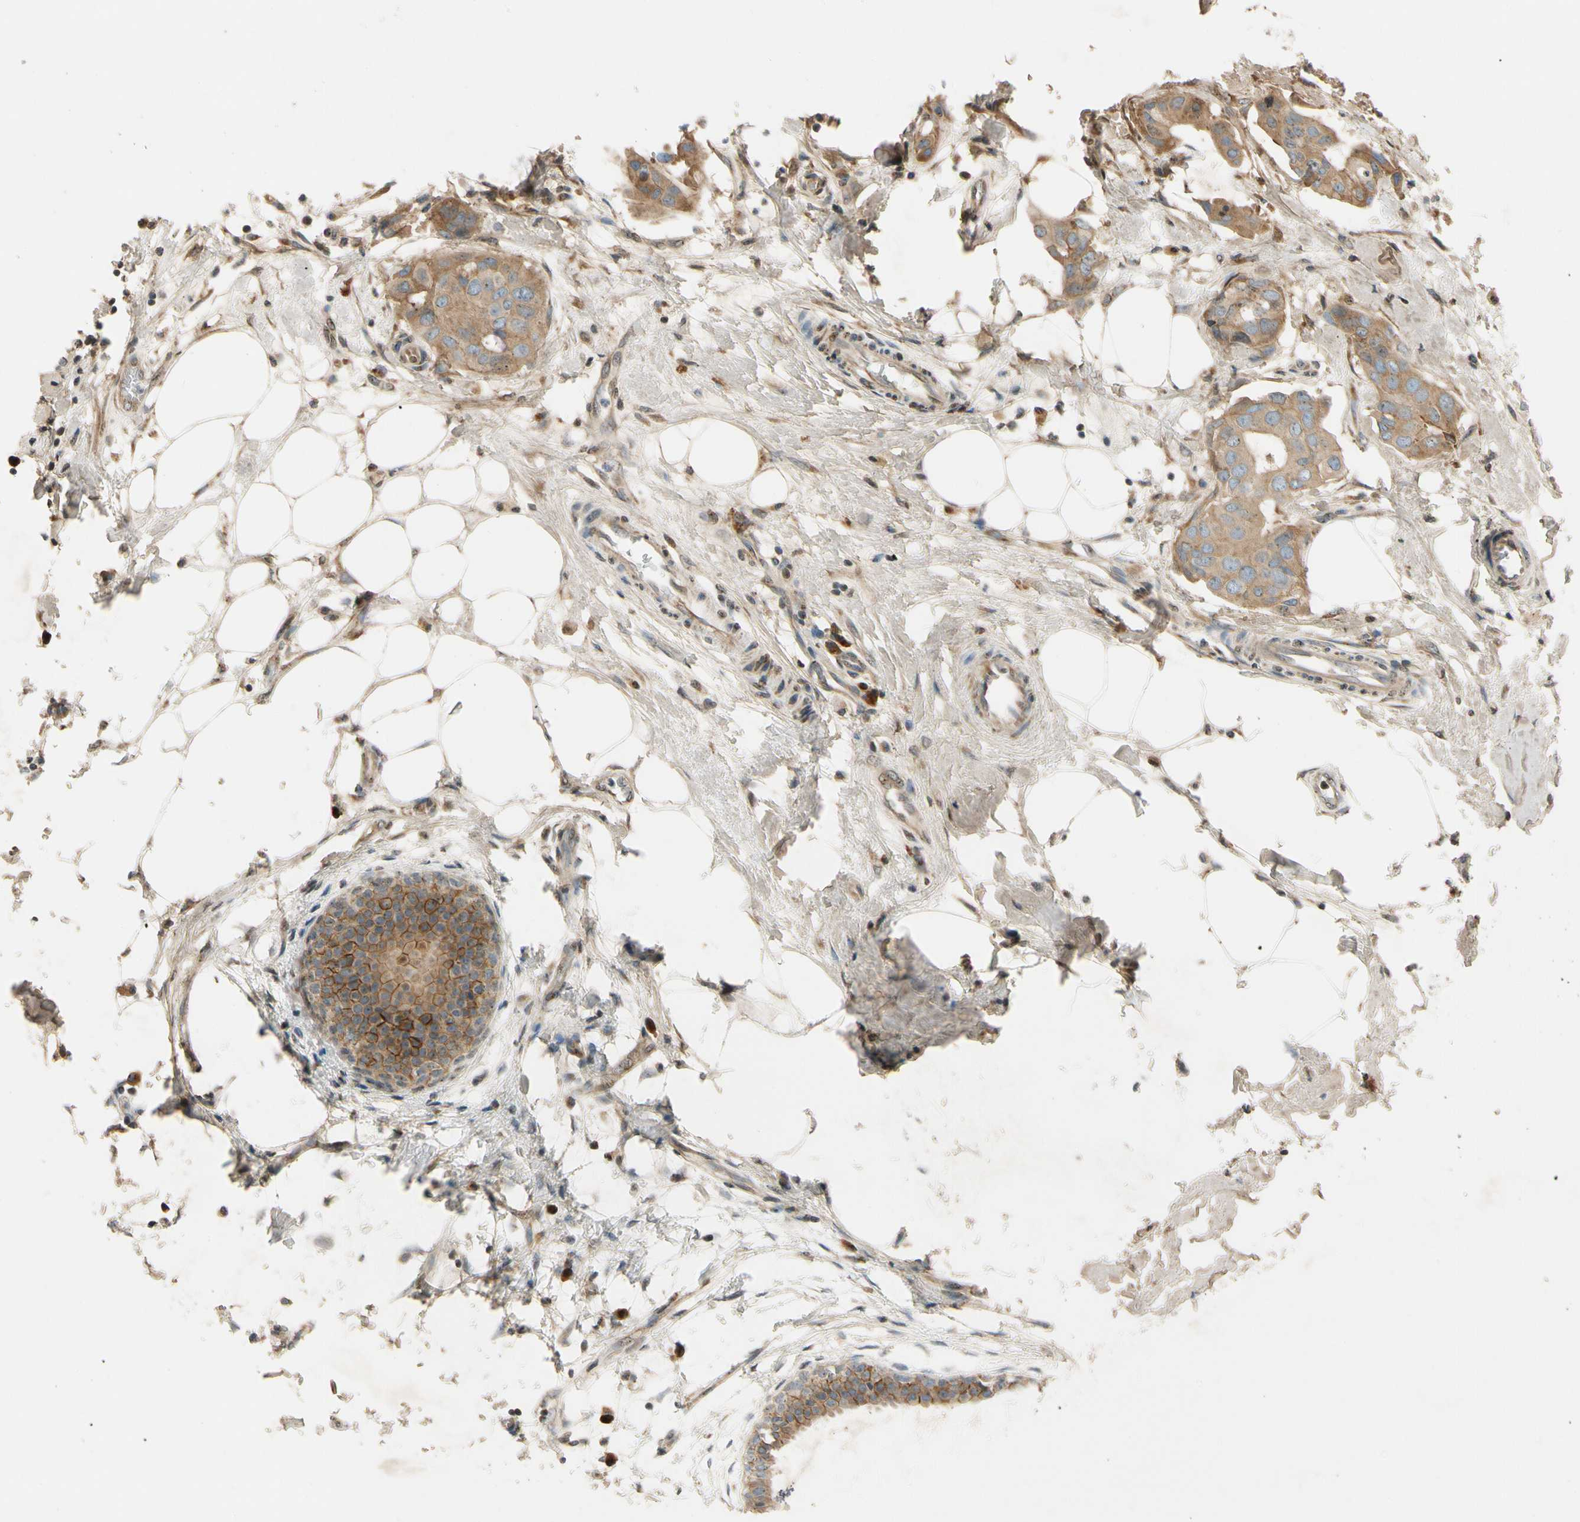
{"staining": {"intensity": "moderate", "quantity": ">75%", "location": "cytoplasmic/membranous"}, "tissue": "breast cancer", "cell_type": "Tumor cells", "image_type": "cancer", "snomed": [{"axis": "morphology", "description": "Duct carcinoma"}, {"axis": "topography", "description": "Breast"}], "caption": "Immunohistochemistry of breast invasive ductal carcinoma shows medium levels of moderate cytoplasmic/membranous staining in about >75% of tumor cells.", "gene": "MST1R", "patient": {"sex": "female", "age": 40}}